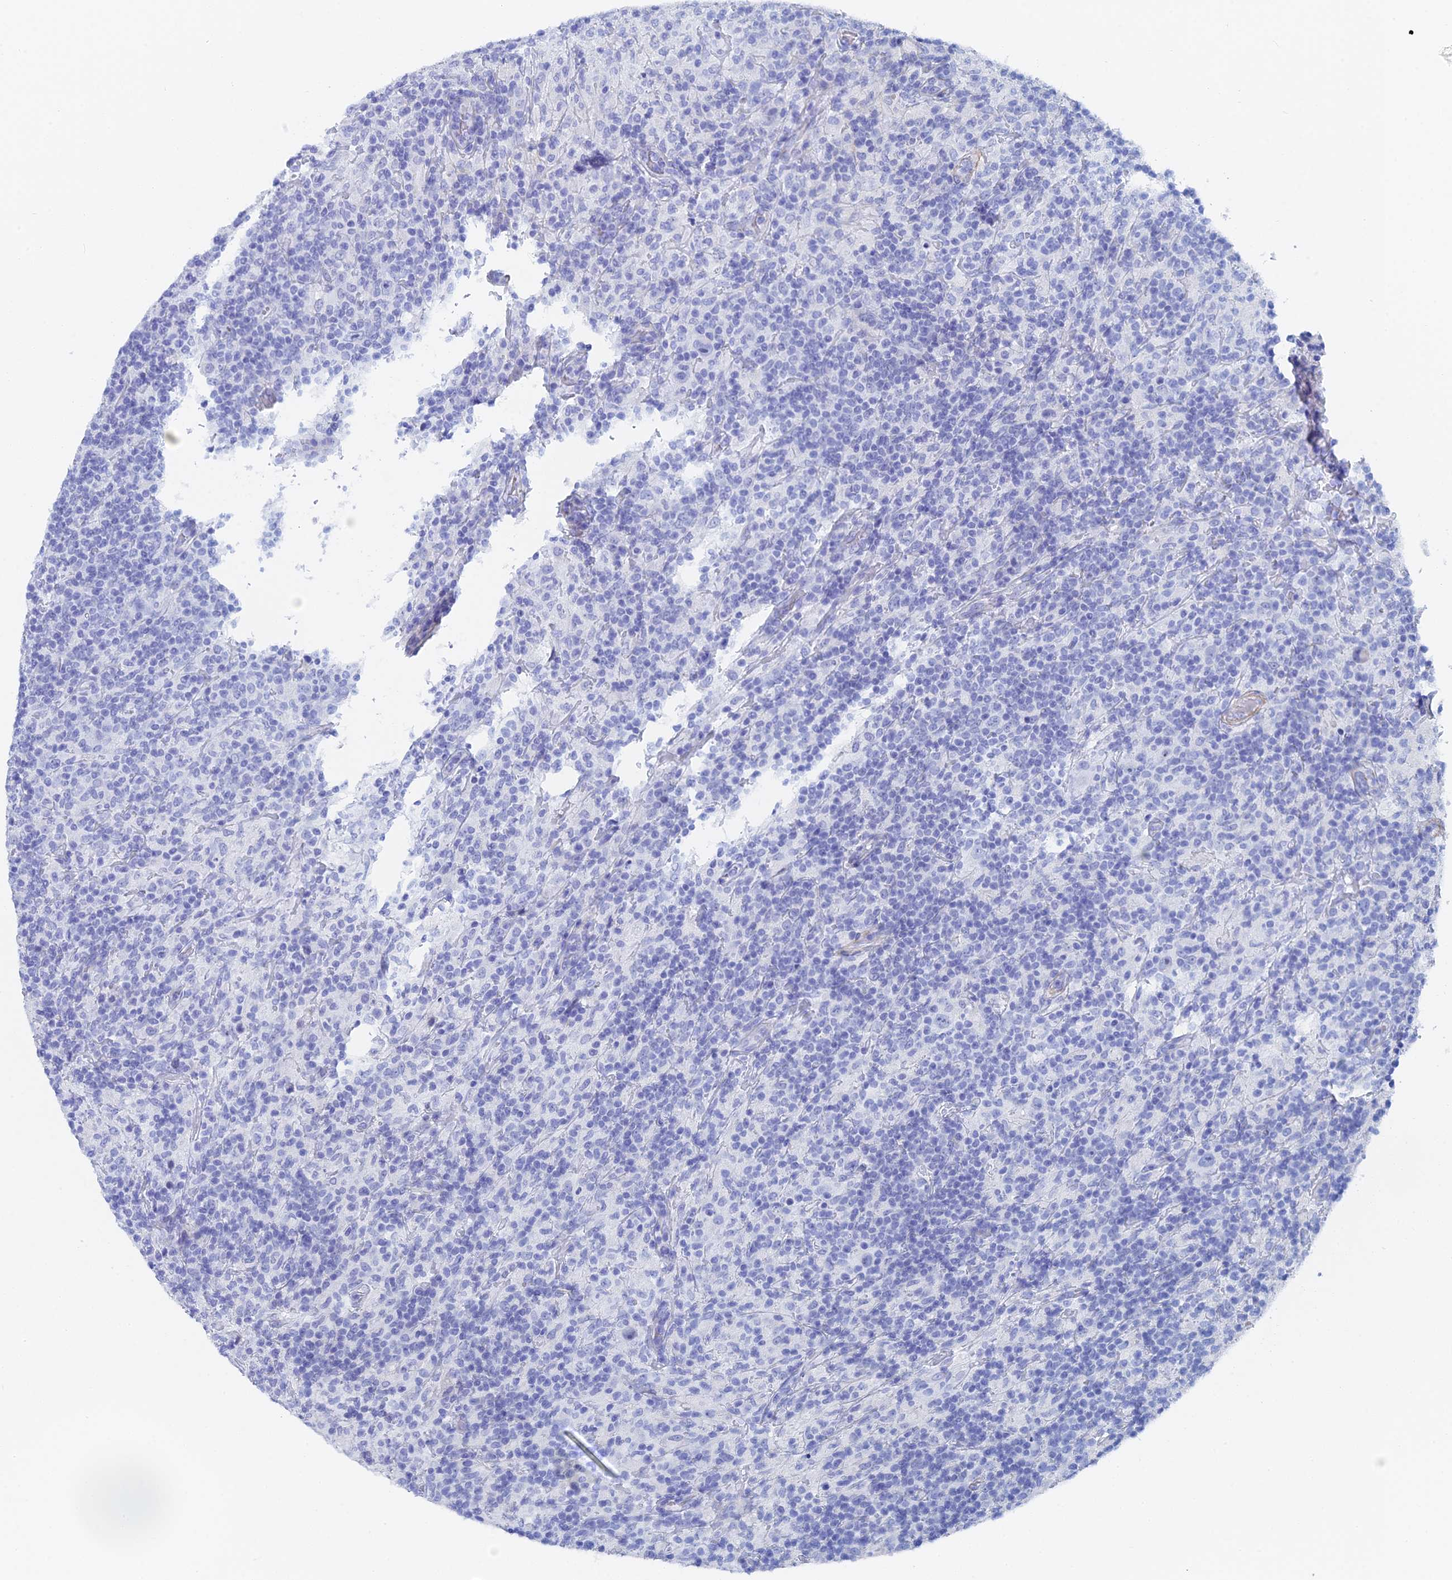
{"staining": {"intensity": "negative", "quantity": "none", "location": "none"}, "tissue": "lymphoma", "cell_type": "Tumor cells", "image_type": "cancer", "snomed": [{"axis": "morphology", "description": "Hodgkin's disease, NOS"}, {"axis": "topography", "description": "Lymph node"}], "caption": "Tumor cells are negative for protein expression in human lymphoma.", "gene": "KCNK18", "patient": {"sex": "male", "age": 70}}